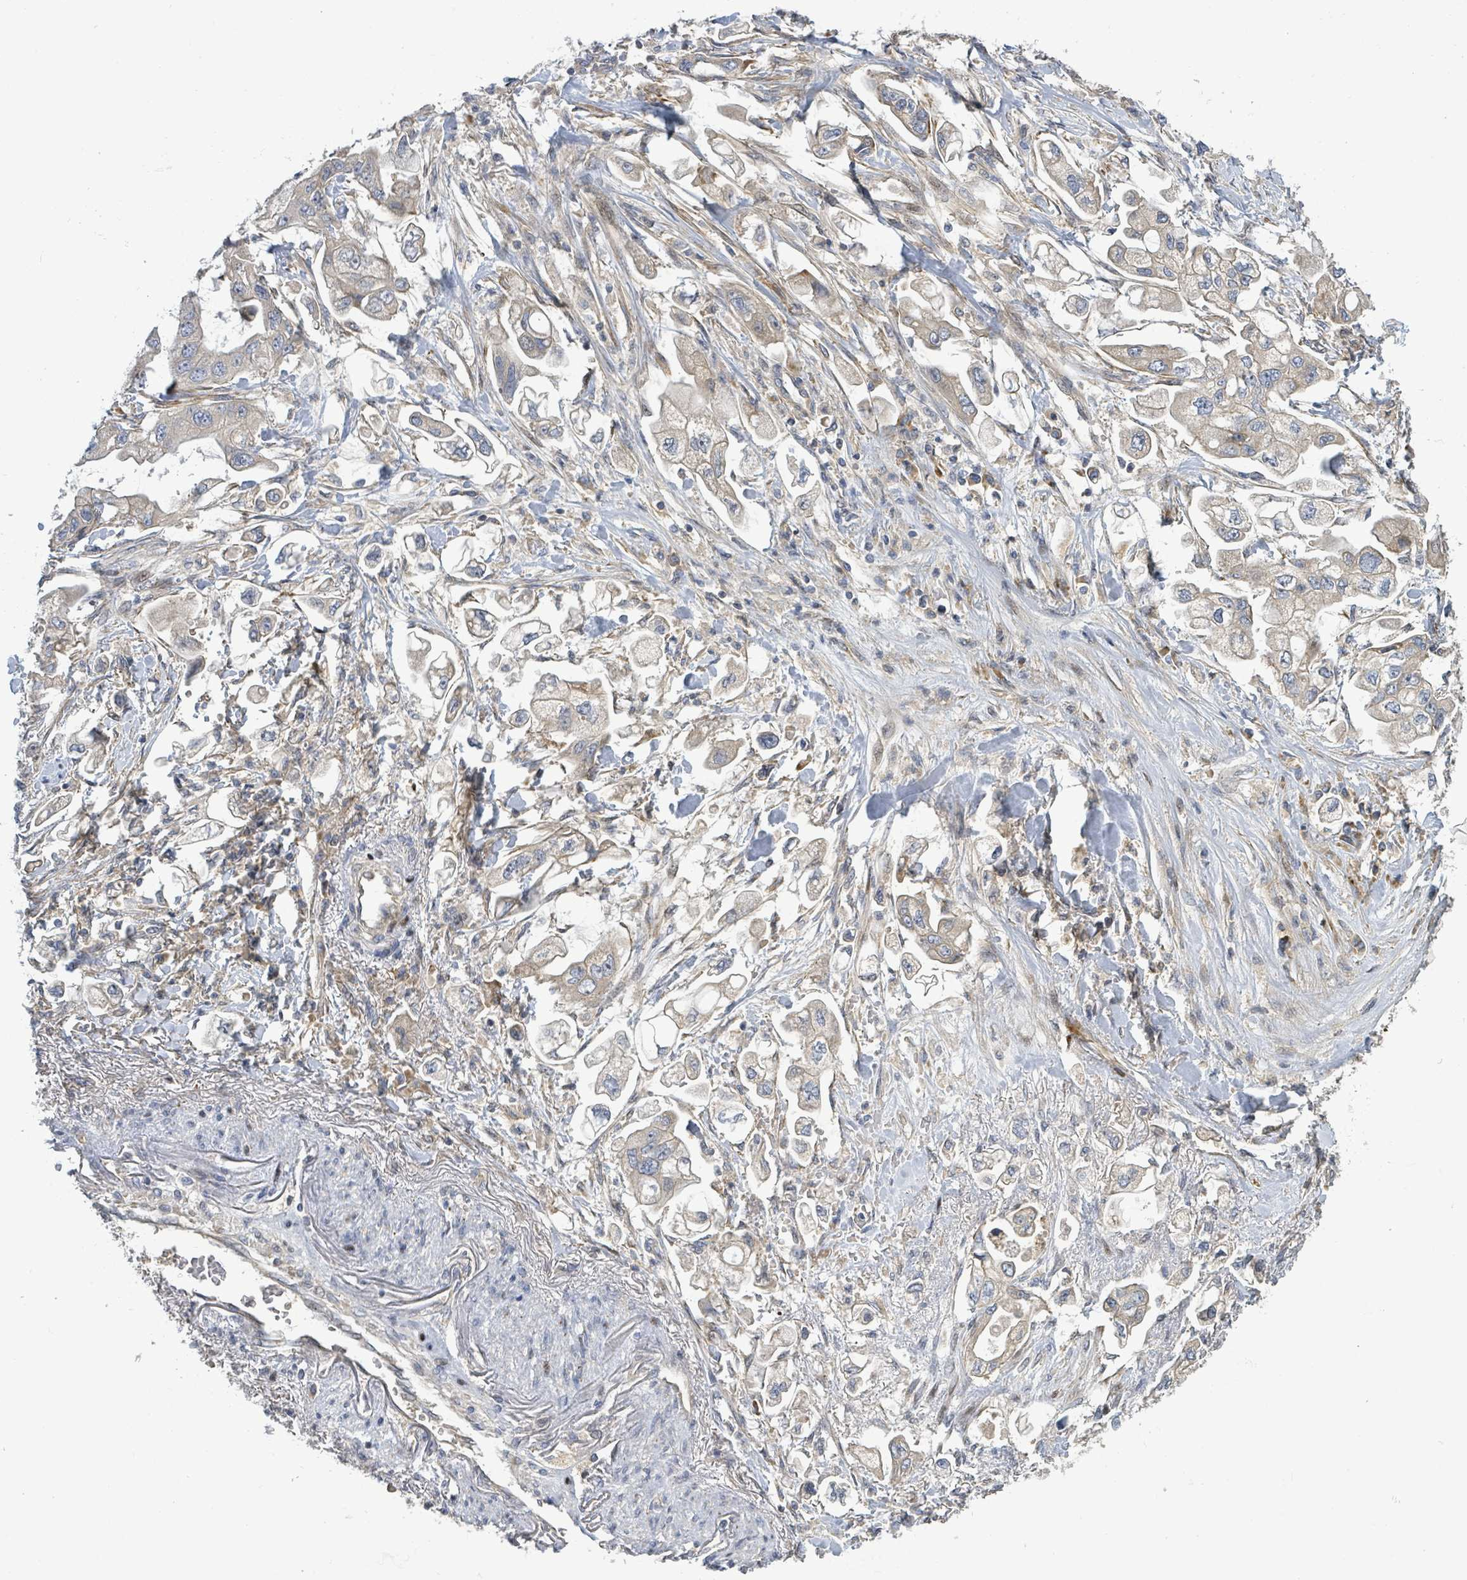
{"staining": {"intensity": "weak", "quantity": ">75%", "location": "cytoplasmic/membranous"}, "tissue": "stomach cancer", "cell_type": "Tumor cells", "image_type": "cancer", "snomed": [{"axis": "morphology", "description": "Adenocarcinoma, NOS"}, {"axis": "topography", "description": "Stomach"}], "caption": "Stomach cancer (adenocarcinoma) was stained to show a protein in brown. There is low levels of weak cytoplasmic/membranous positivity in about >75% of tumor cells.", "gene": "CFAP210", "patient": {"sex": "male", "age": 62}}